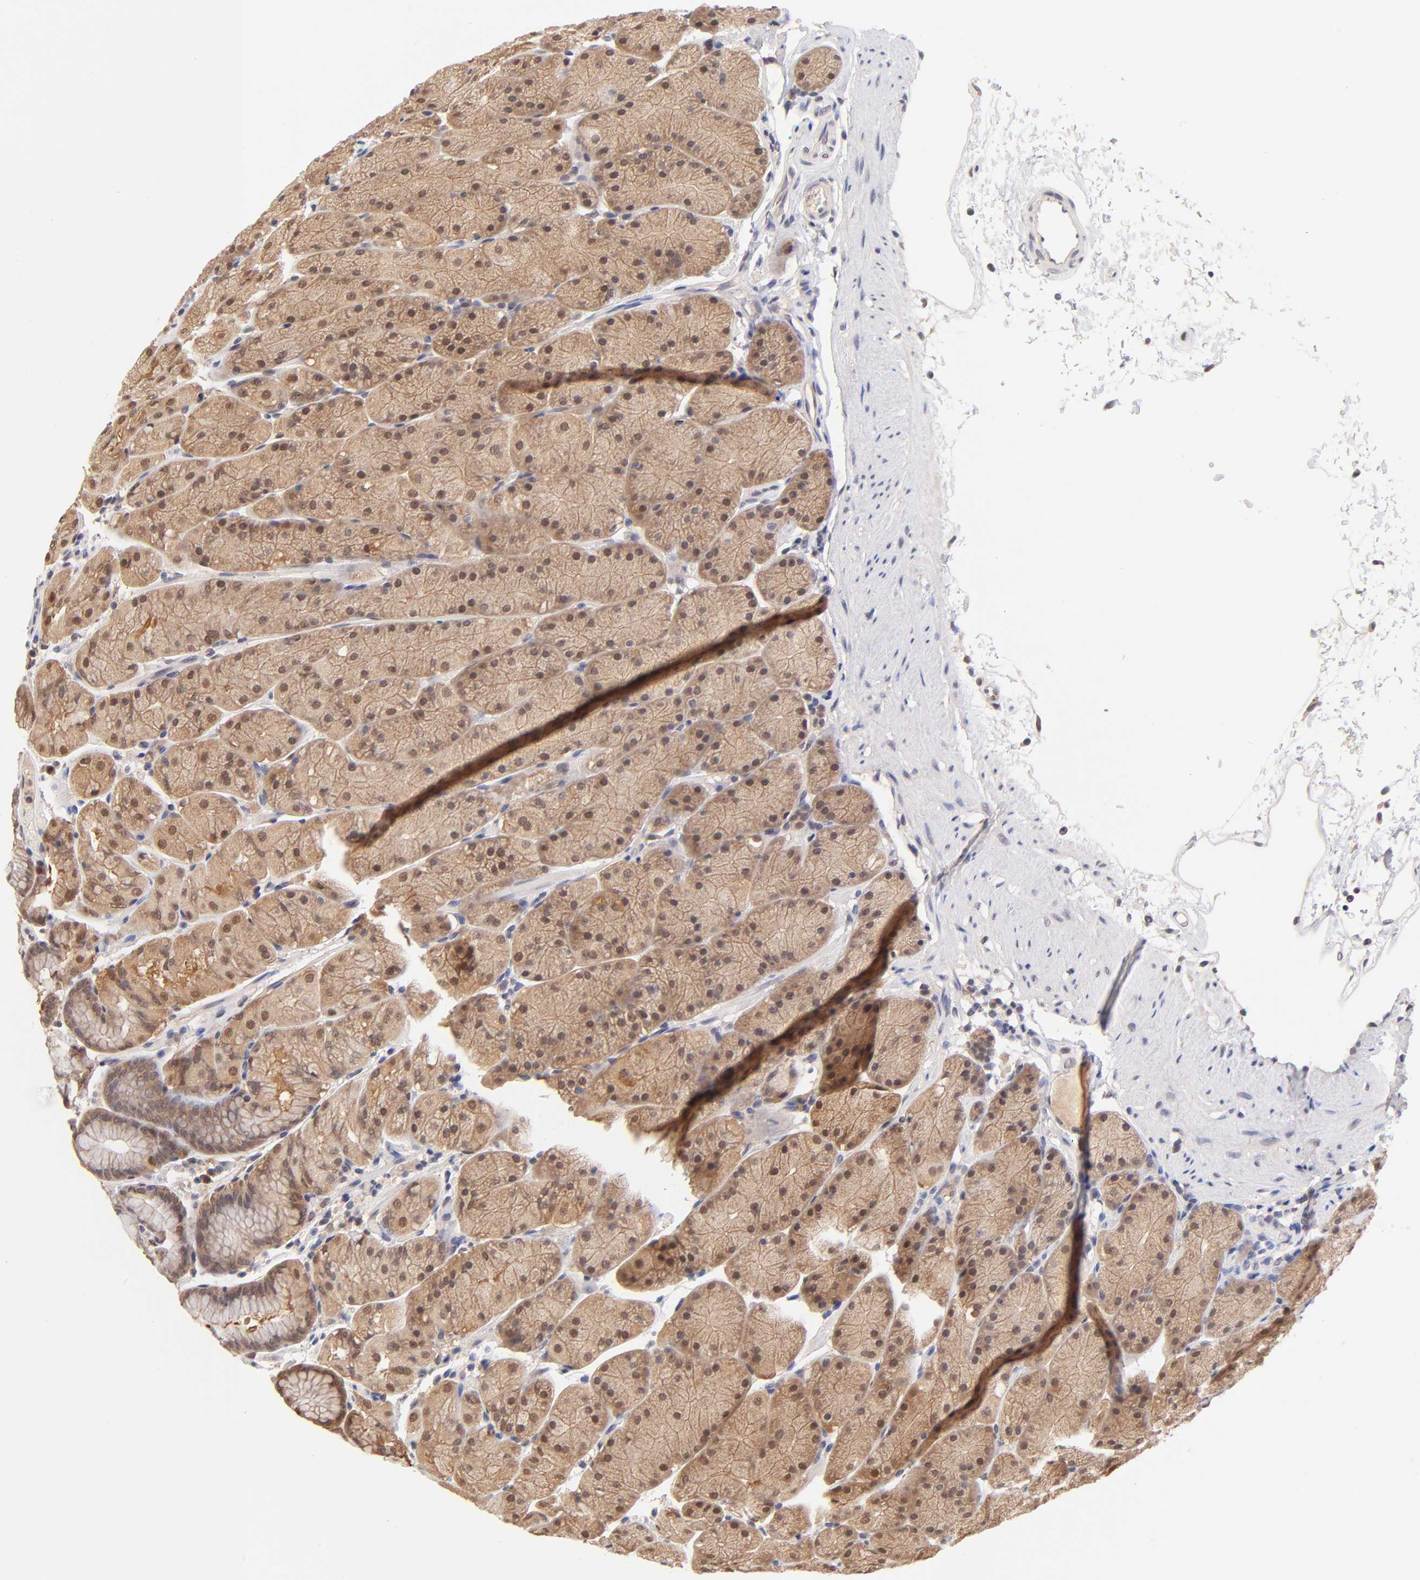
{"staining": {"intensity": "moderate", "quantity": "25%-75%", "location": "cytoplasmic/membranous,nuclear"}, "tissue": "stomach", "cell_type": "Glandular cells", "image_type": "normal", "snomed": [{"axis": "morphology", "description": "Normal tissue, NOS"}, {"axis": "topography", "description": "Stomach, upper"}, {"axis": "topography", "description": "Stomach"}], "caption": "Immunohistochemistry (IHC) (DAB) staining of benign human stomach demonstrates moderate cytoplasmic/membranous,nuclear protein positivity in approximately 25%-75% of glandular cells. (DAB IHC, brown staining for protein, blue staining for nuclei).", "gene": "TXNL1", "patient": {"sex": "male", "age": 76}}